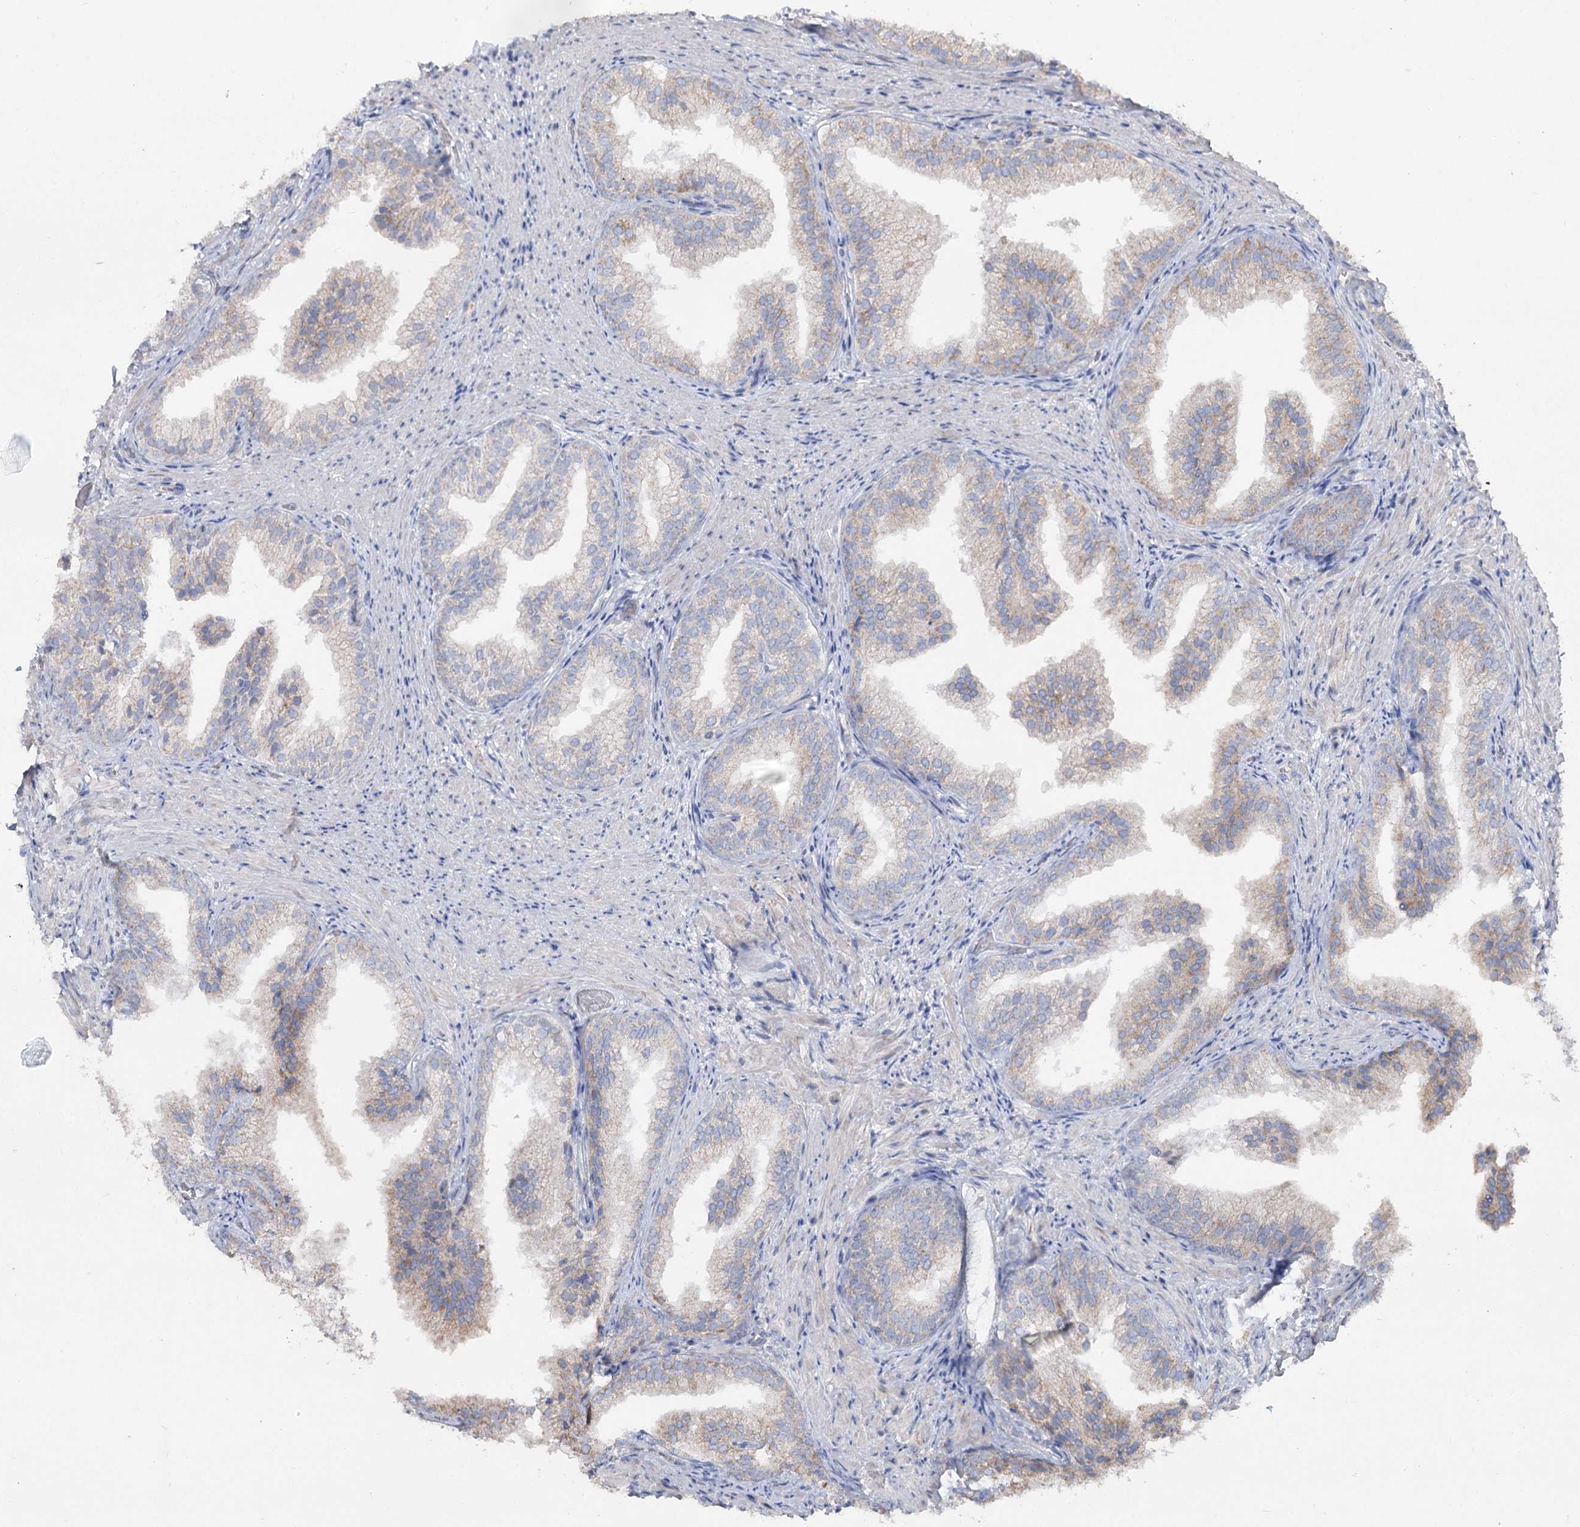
{"staining": {"intensity": "weak", "quantity": "<25%", "location": "cytoplasmic/membranous"}, "tissue": "prostate", "cell_type": "Glandular cells", "image_type": "normal", "snomed": [{"axis": "morphology", "description": "Normal tissue, NOS"}, {"axis": "topography", "description": "Prostate"}], "caption": "This is a micrograph of IHC staining of unremarkable prostate, which shows no positivity in glandular cells.", "gene": "TMEM187", "patient": {"sex": "male", "age": 76}}